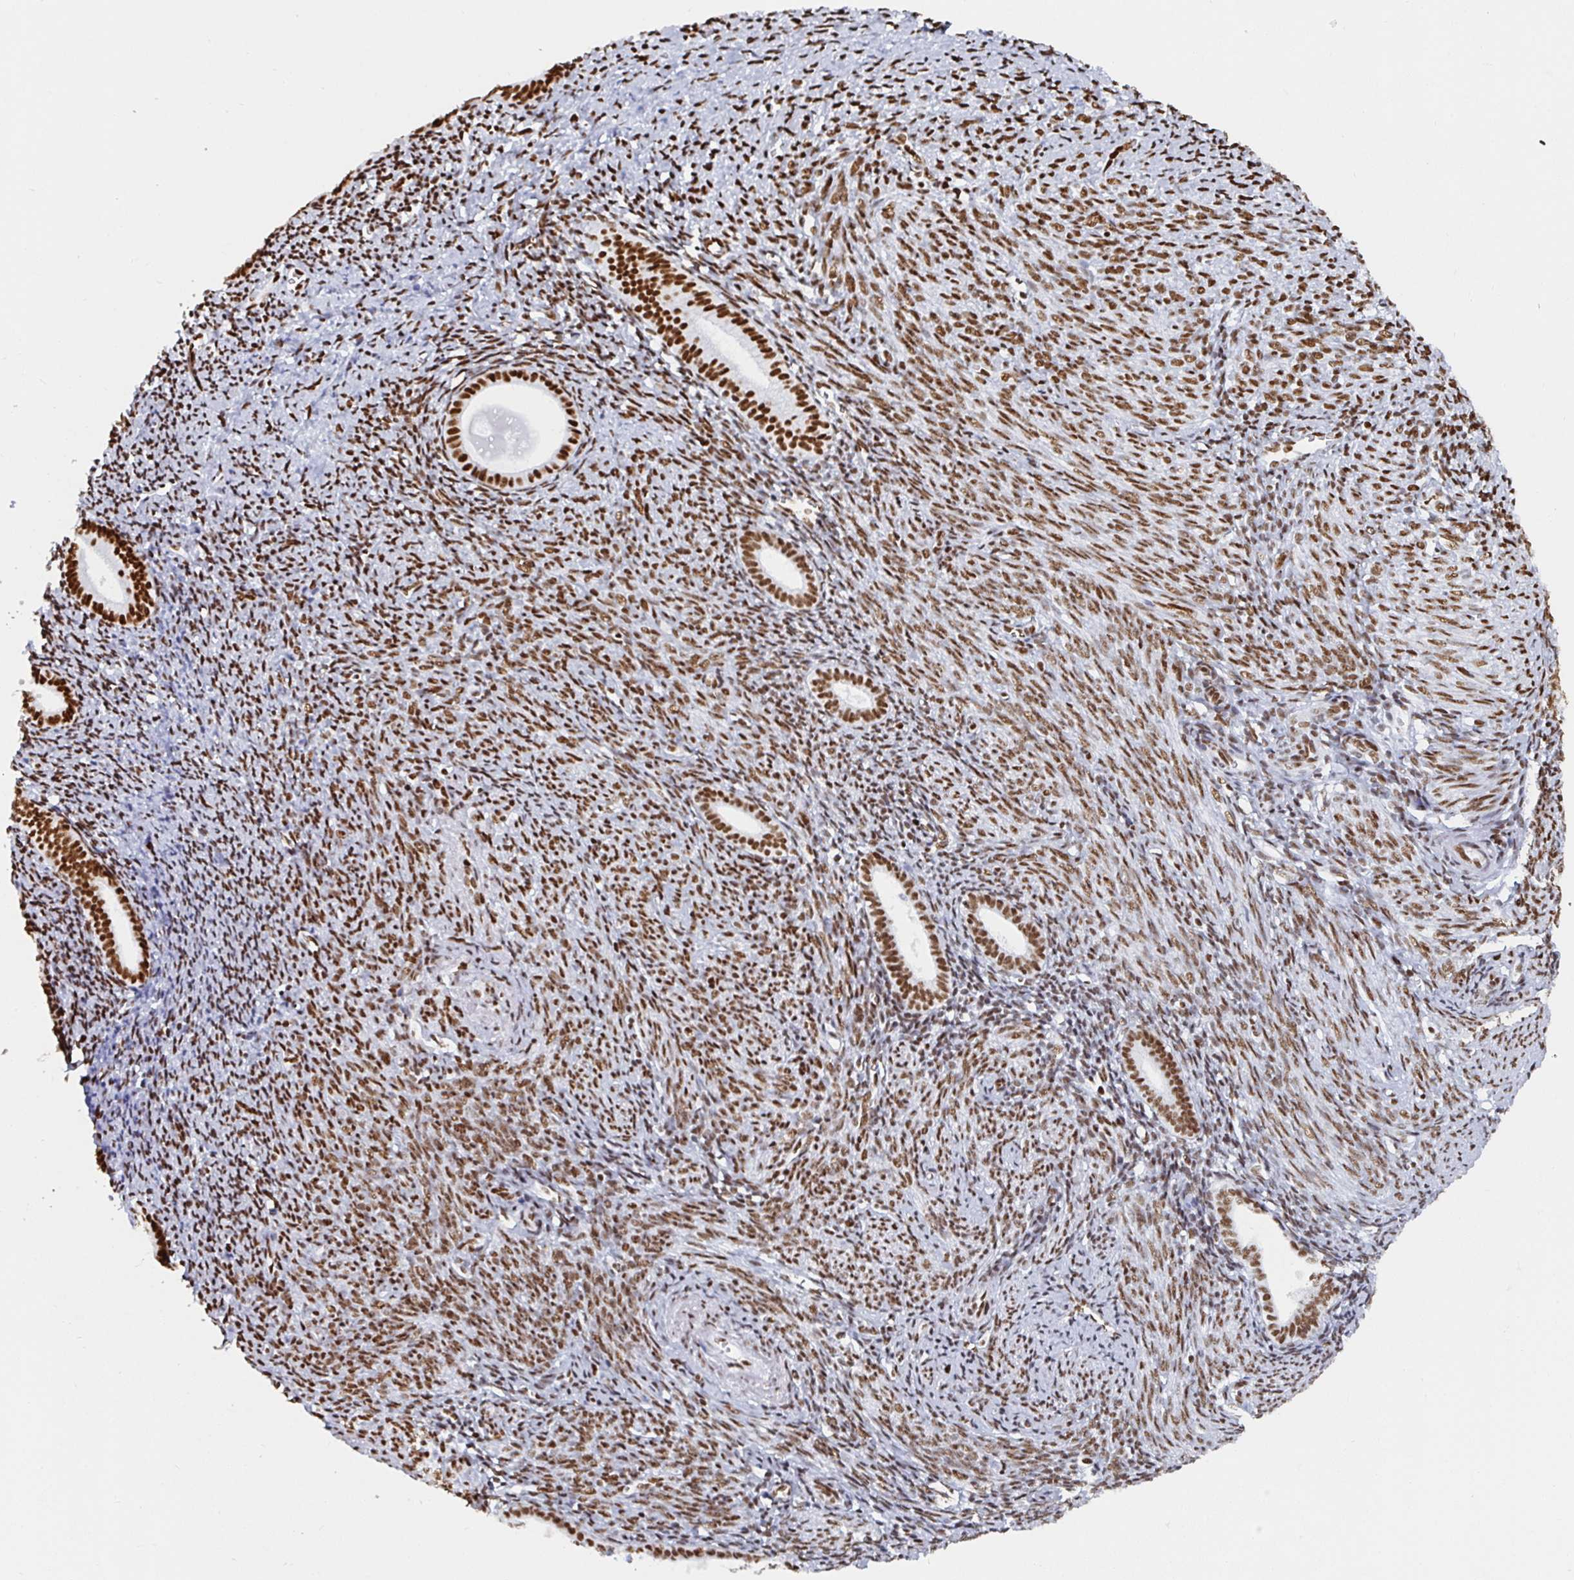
{"staining": {"intensity": "moderate", "quantity": ">75%", "location": "nuclear"}, "tissue": "endometrial cancer", "cell_type": "Tumor cells", "image_type": "cancer", "snomed": [{"axis": "morphology", "description": "Adenocarcinoma, NOS"}, {"axis": "topography", "description": "Endometrium"}], "caption": "IHC staining of endometrial cancer, which demonstrates medium levels of moderate nuclear expression in about >75% of tumor cells indicating moderate nuclear protein expression. The staining was performed using DAB (3,3'-diaminobenzidine) (brown) for protein detection and nuclei were counterstained in hematoxylin (blue).", "gene": "EWSR1", "patient": {"sex": "female", "age": 56}}